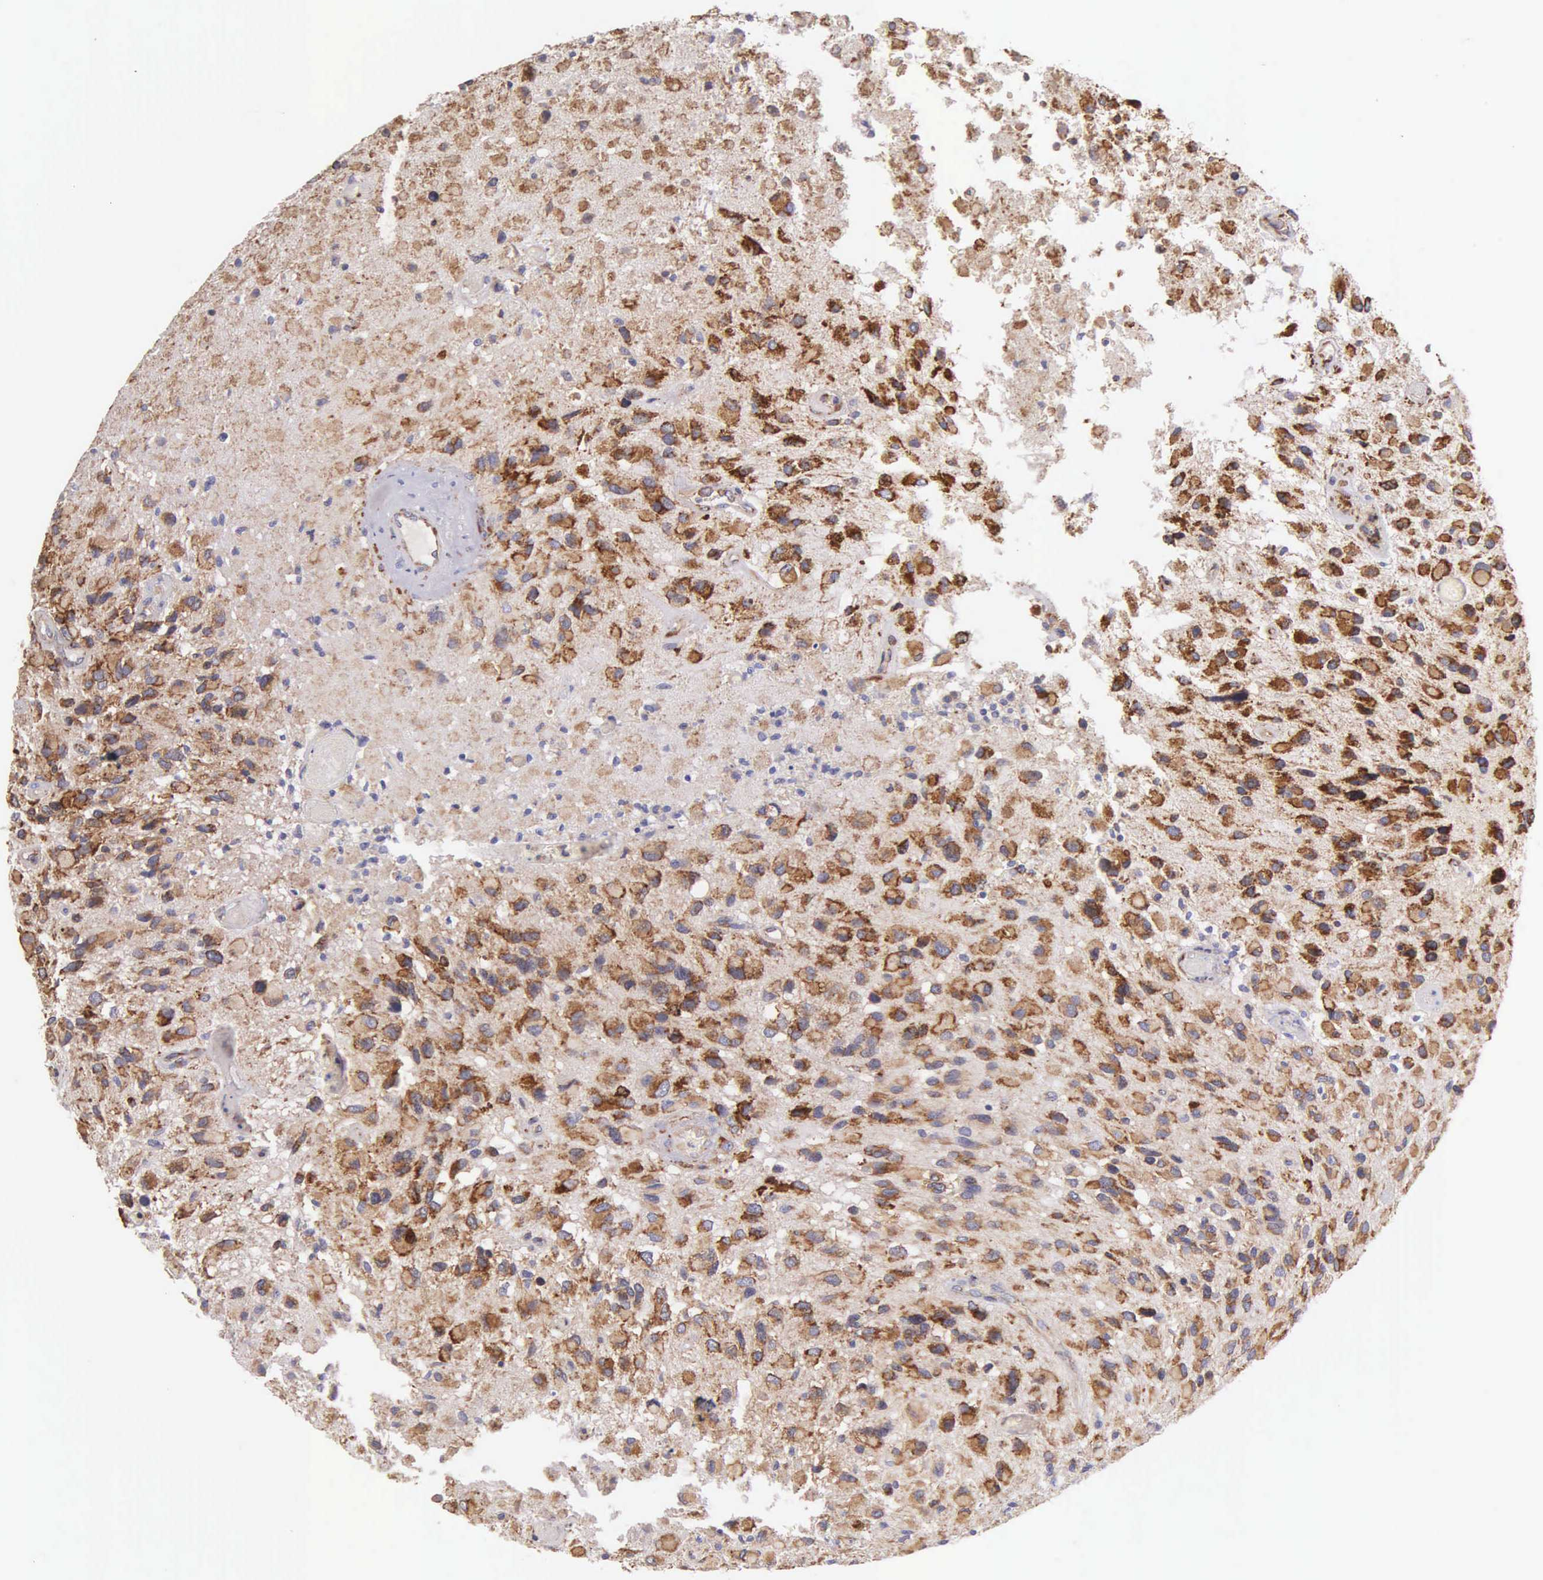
{"staining": {"intensity": "strong", "quantity": ">75%", "location": "cytoplasmic/membranous"}, "tissue": "glioma", "cell_type": "Tumor cells", "image_type": "cancer", "snomed": [{"axis": "morphology", "description": "Glioma, malignant, High grade"}, {"axis": "topography", "description": "Brain"}], "caption": "Immunohistochemistry (IHC) (DAB (3,3'-diaminobenzidine)) staining of human high-grade glioma (malignant) shows strong cytoplasmic/membranous protein expression in about >75% of tumor cells. The protein of interest is stained brown, and the nuclei are stained in blue (DAB IHC with brightfield microscopy, high magnification).", "gene": "CKAP4", "patient": {"sex": "male", "age": 69}}